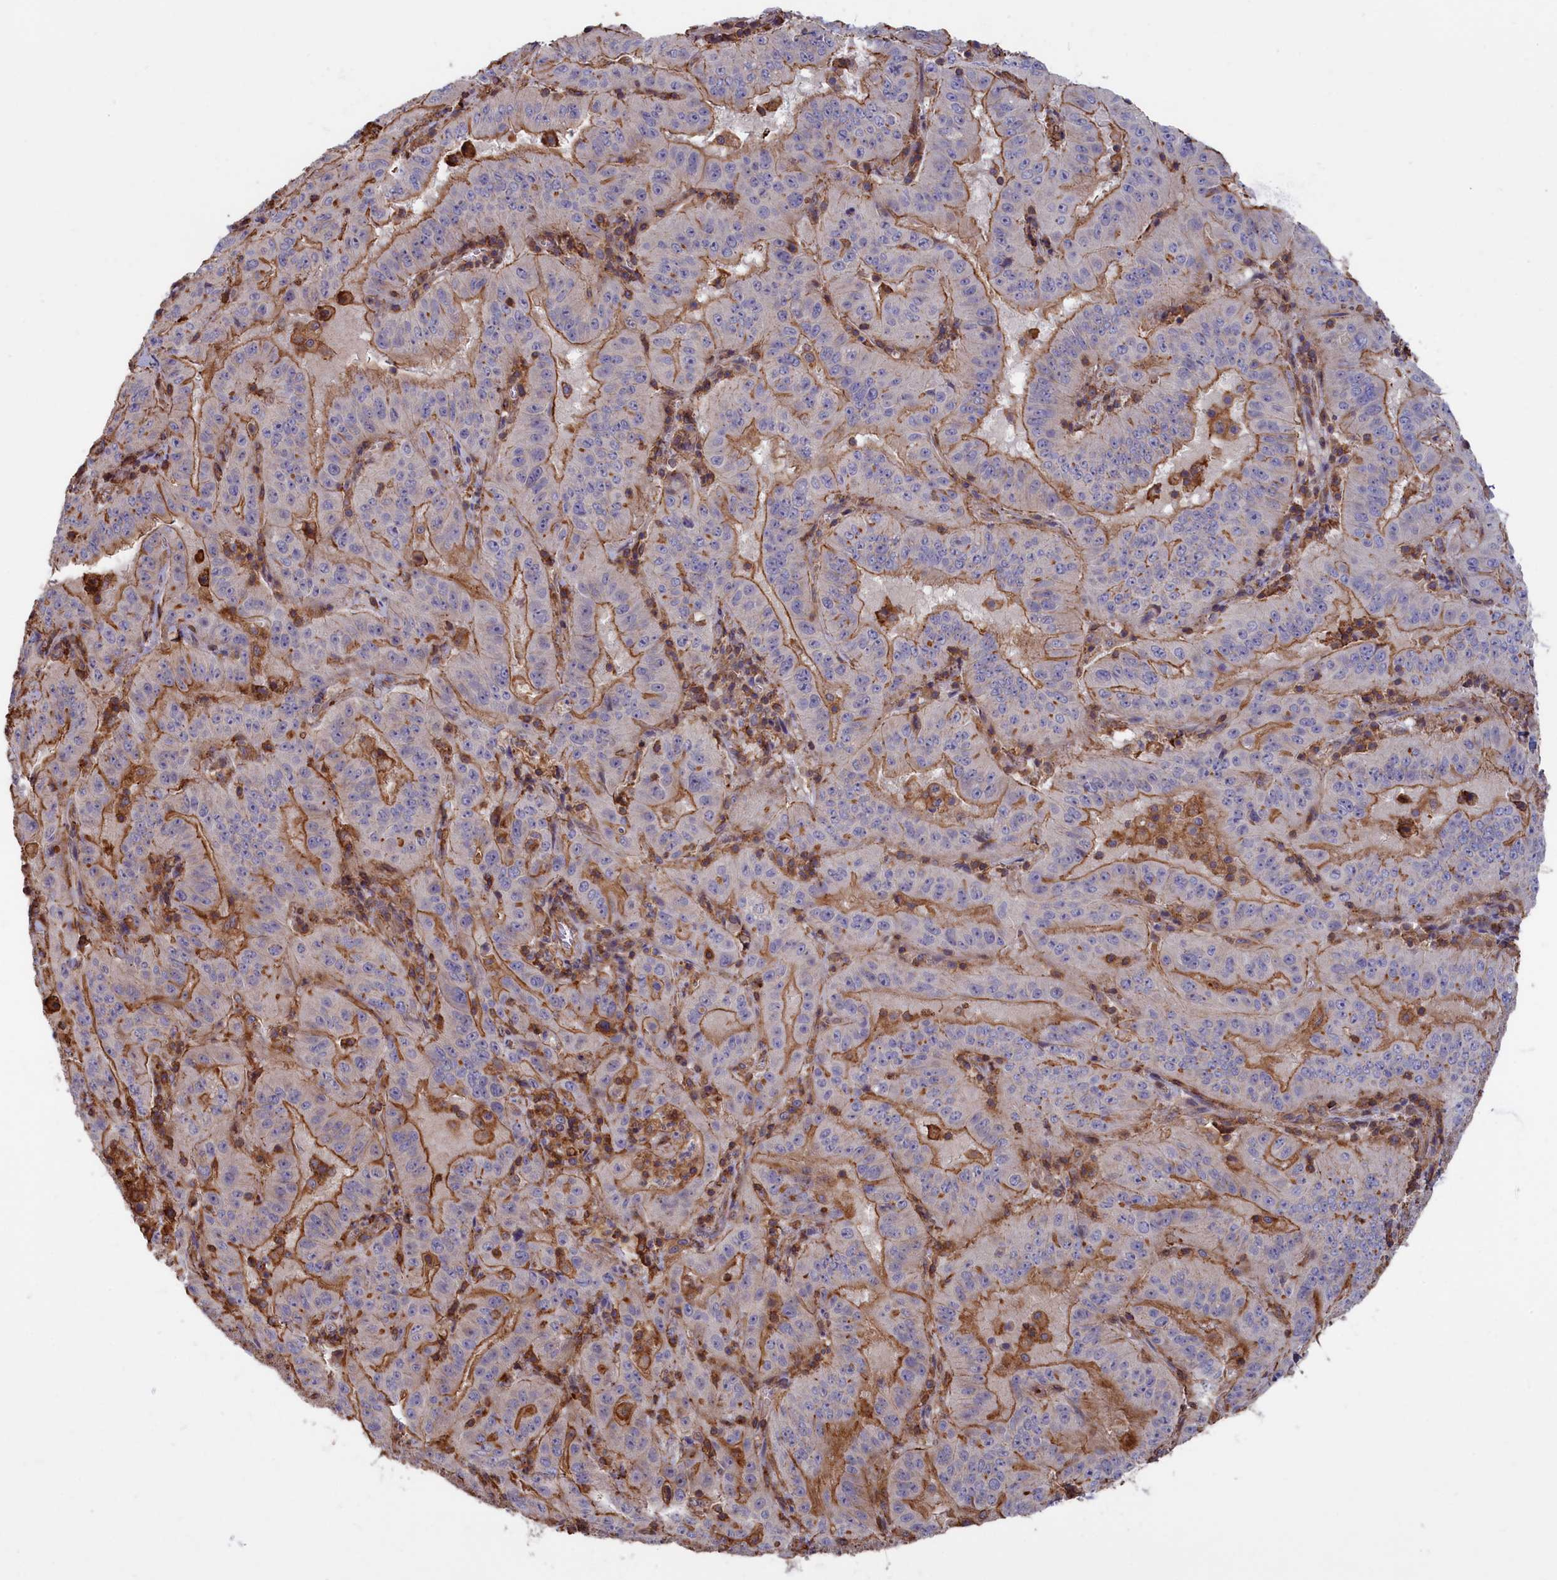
{"staining": {"intensity": "moderate", "quantity": "25%-75%", "location": "cytoplasmic/membranous"}, "tissue": "pancreatic cancer", "cell_type": "Tumor cells", "image_type": "cancer", "snomed": [{"axis": "morphology", "description": "Adenocarcinoma, NOS"}, {"axis": "topography", "description": "Pancreas"}], "caption": "Moderate cytoplasmic/membranous protein positivity is appreciated in approximately 25%-75% of tumor cells in pancreatic adenocarcinoma. The protein is stained brown, and the nuclei are stained in blue (DAB (3,3'-diaminobenzidine) IHC with brightfield microscopy, high magnification).", "gene": "ANKRD27", "patient": {"sex": "male", "age": 63}}